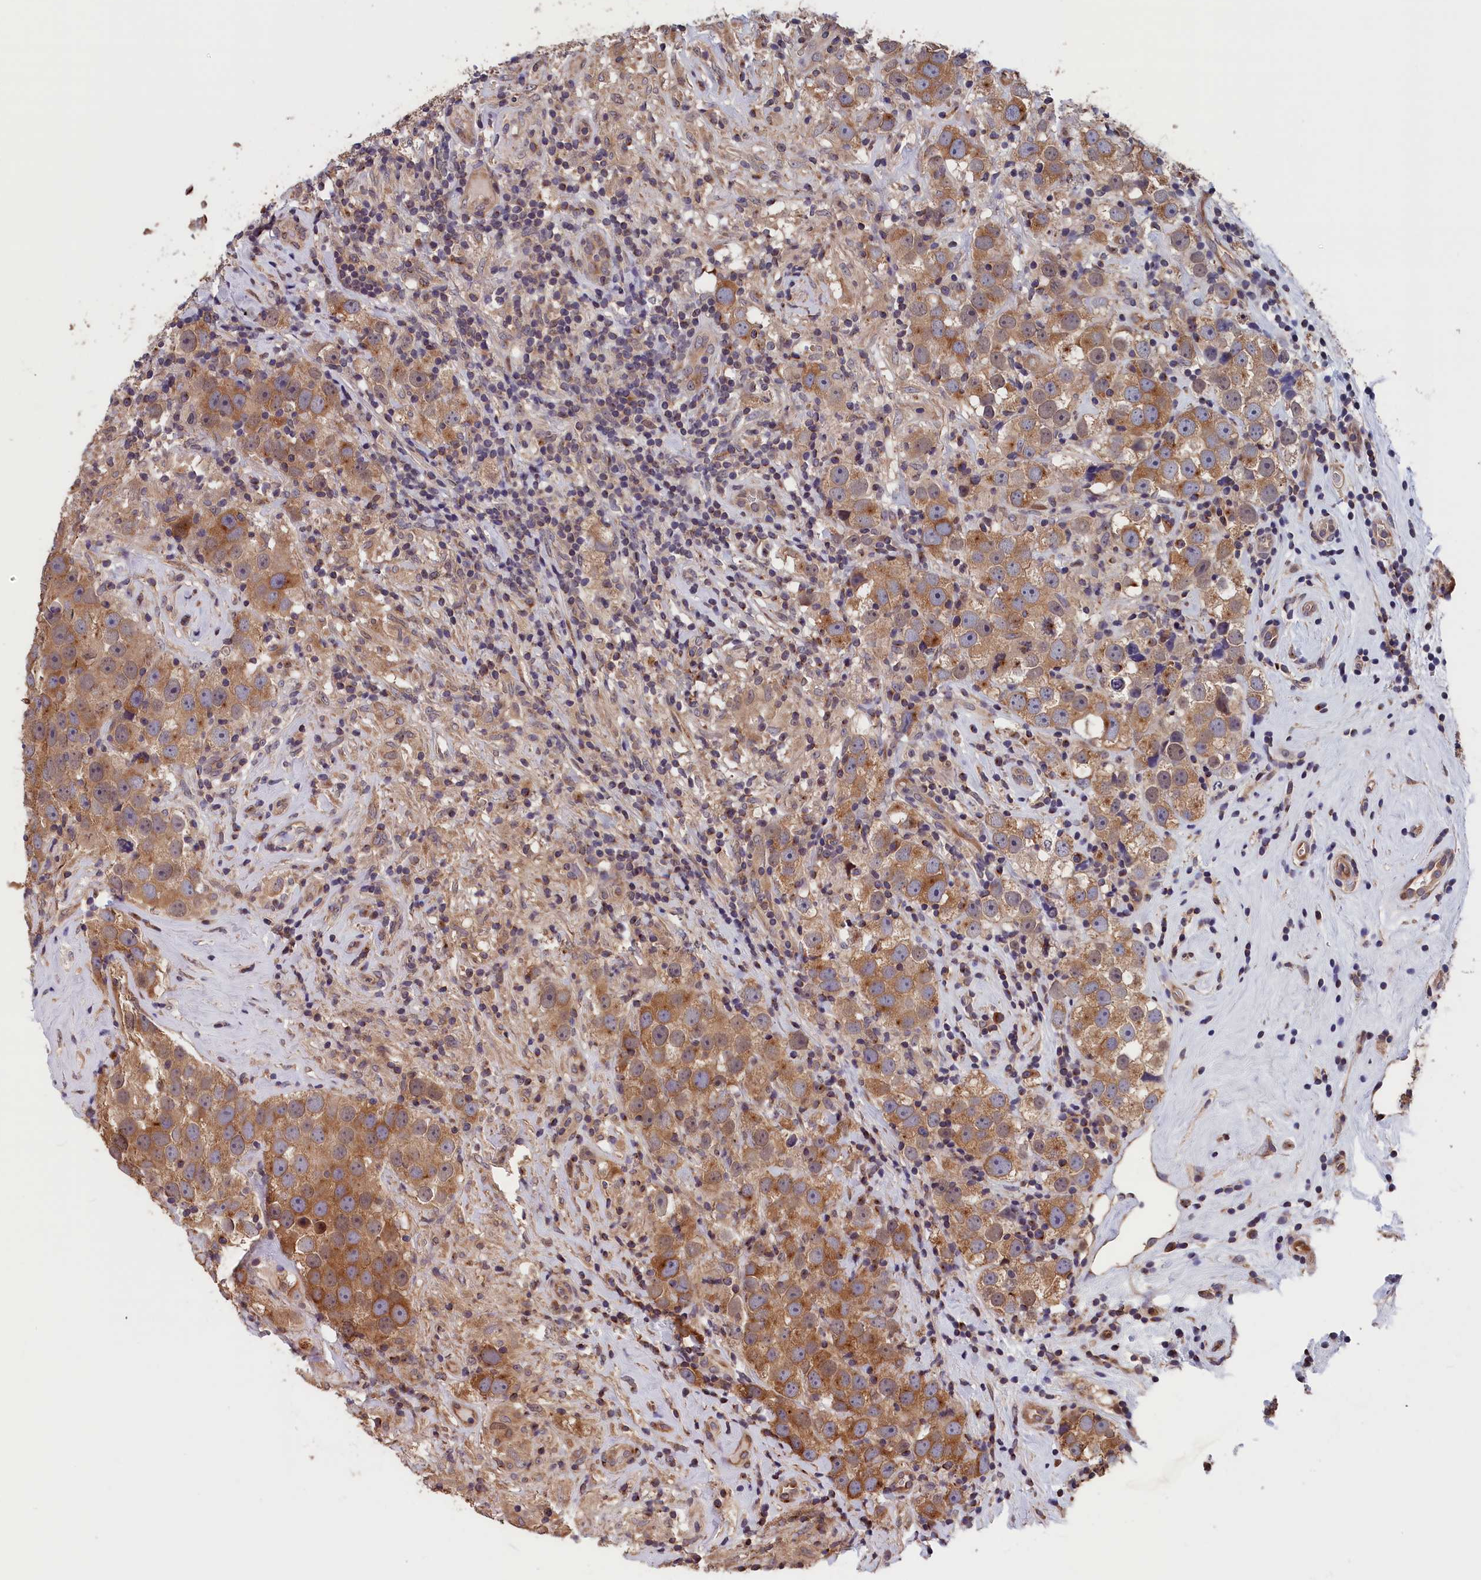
{"staining": {"intensity": "moderate", "quantity": ">75%", "location": "cytoplasmic/membranous"}, "tissue": "testis cancer", "cell_type": "Tumor cells", "image_type": "cancer", "snomed": [{"axis": "morphology", "description": "Seminoma, NOS"}, {"axis": "topography", "description": "Testis"}], "caption": "Testis seminoma stained with immunohistochemistry reveals moderate cytoplasmic/membranous positivity in approximately >75% of tumor cells. The staining is performed using DAB (3,3'-diaminobenzidine) brown chromogen to label protein expression. The nuclei are counter-stained blue using hematoxylin.", "gene": "TMEM116", "patient": {"sex": "male", "age": 49}}